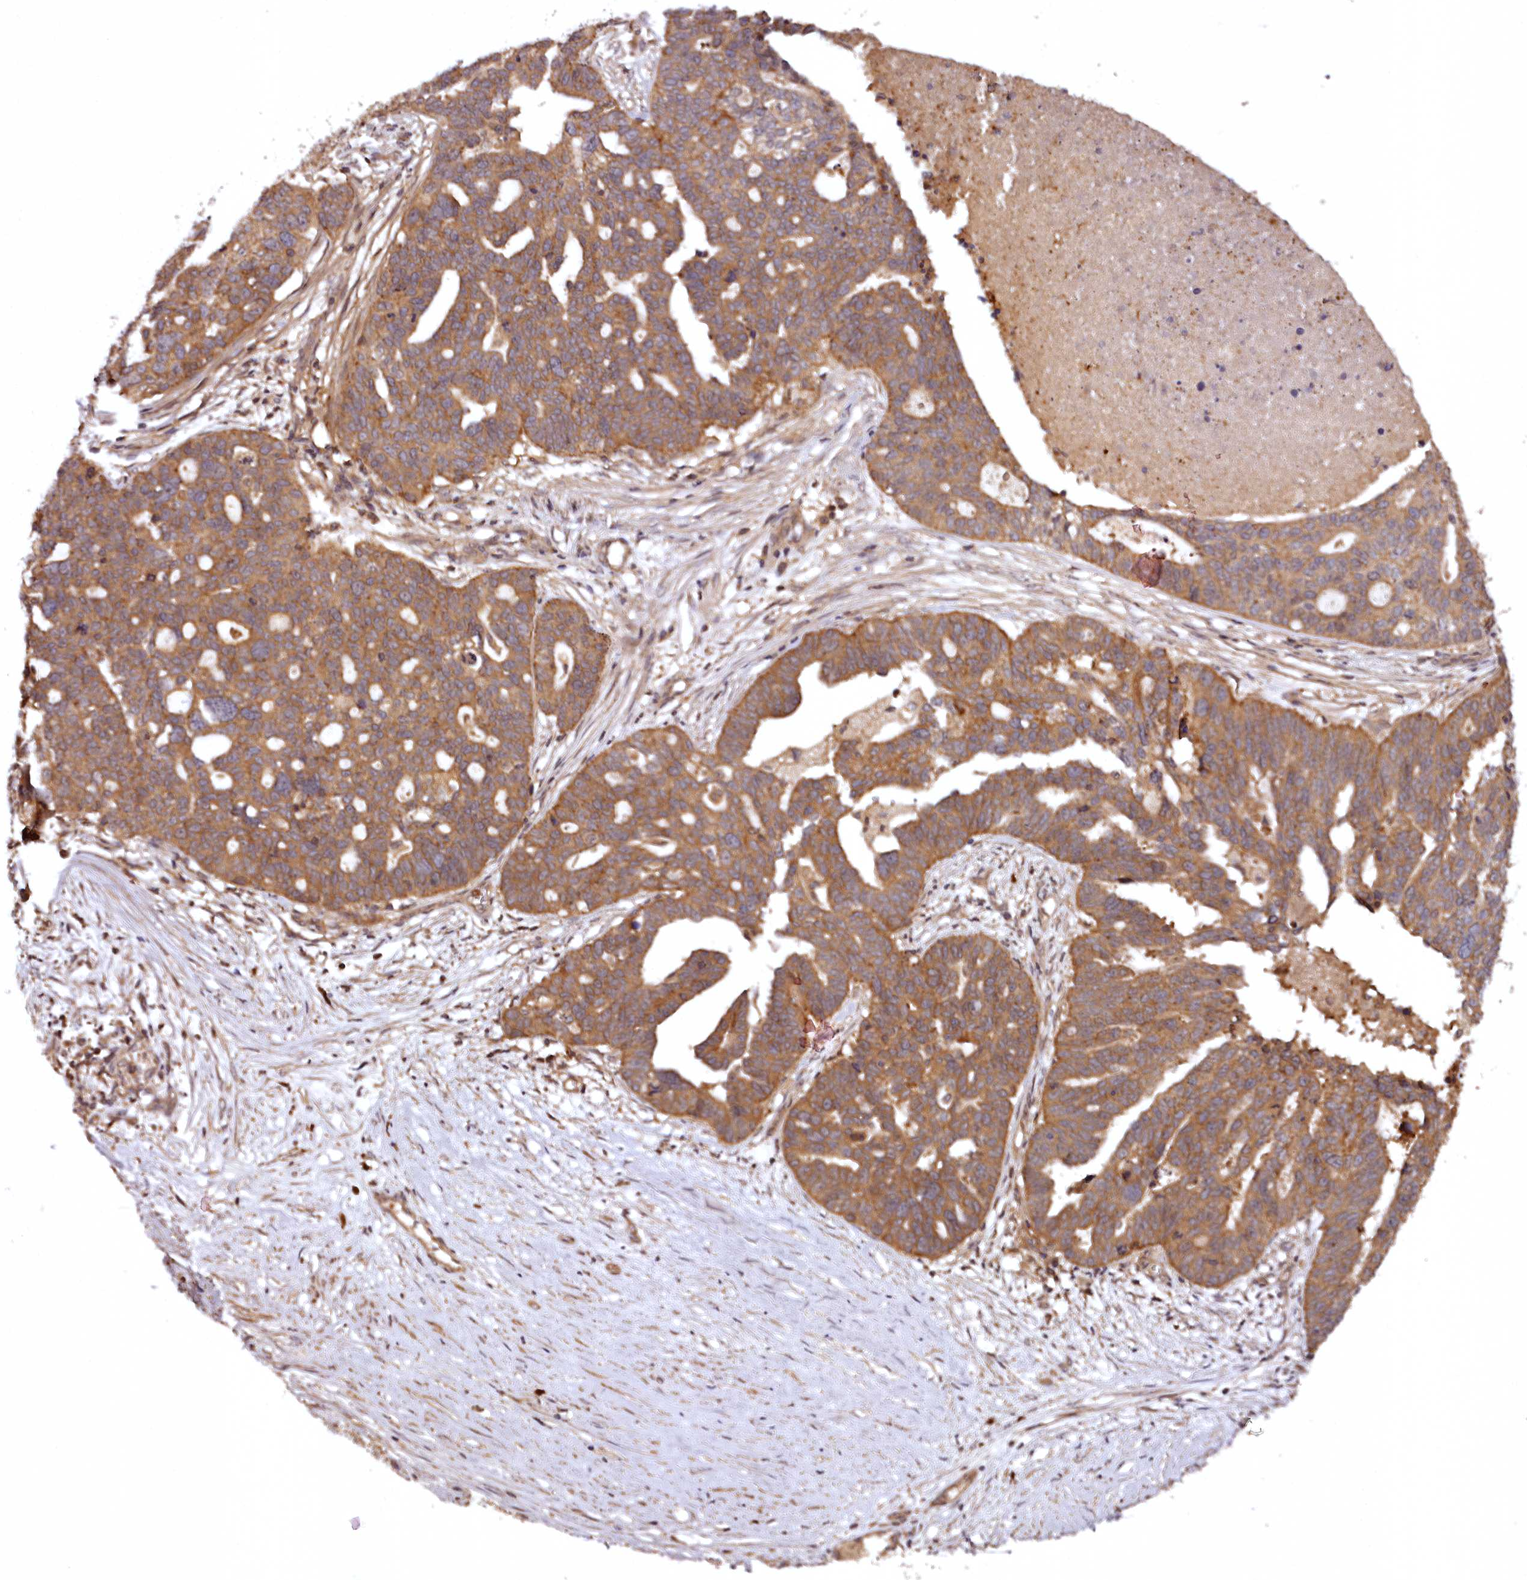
{"staining": {"intensity": "moderate", "quantity": ">75%", "location": "cytoplasmic/membranous"}, "tissue": "ovarian cancer", "cell_type": "Tumor cells", "image_type": "cancer", "snomed": [{"axis": "morphology", "description": "Cystadenocarcinoma, serous, NOS"}, {"axis": "topography", "description": "Ovary"}], "caption": "Immunohistochemistry (DAB (3,3'-diaminobenzidine)) staining of ovarian cancer (serous cystadenocarcinoma) reveals moderate cytoplasmic/membranous protein expression in approximately >75% of tumor cells.", "gene": "TTC12", "patient": {"sex": "female", "age": 59}}